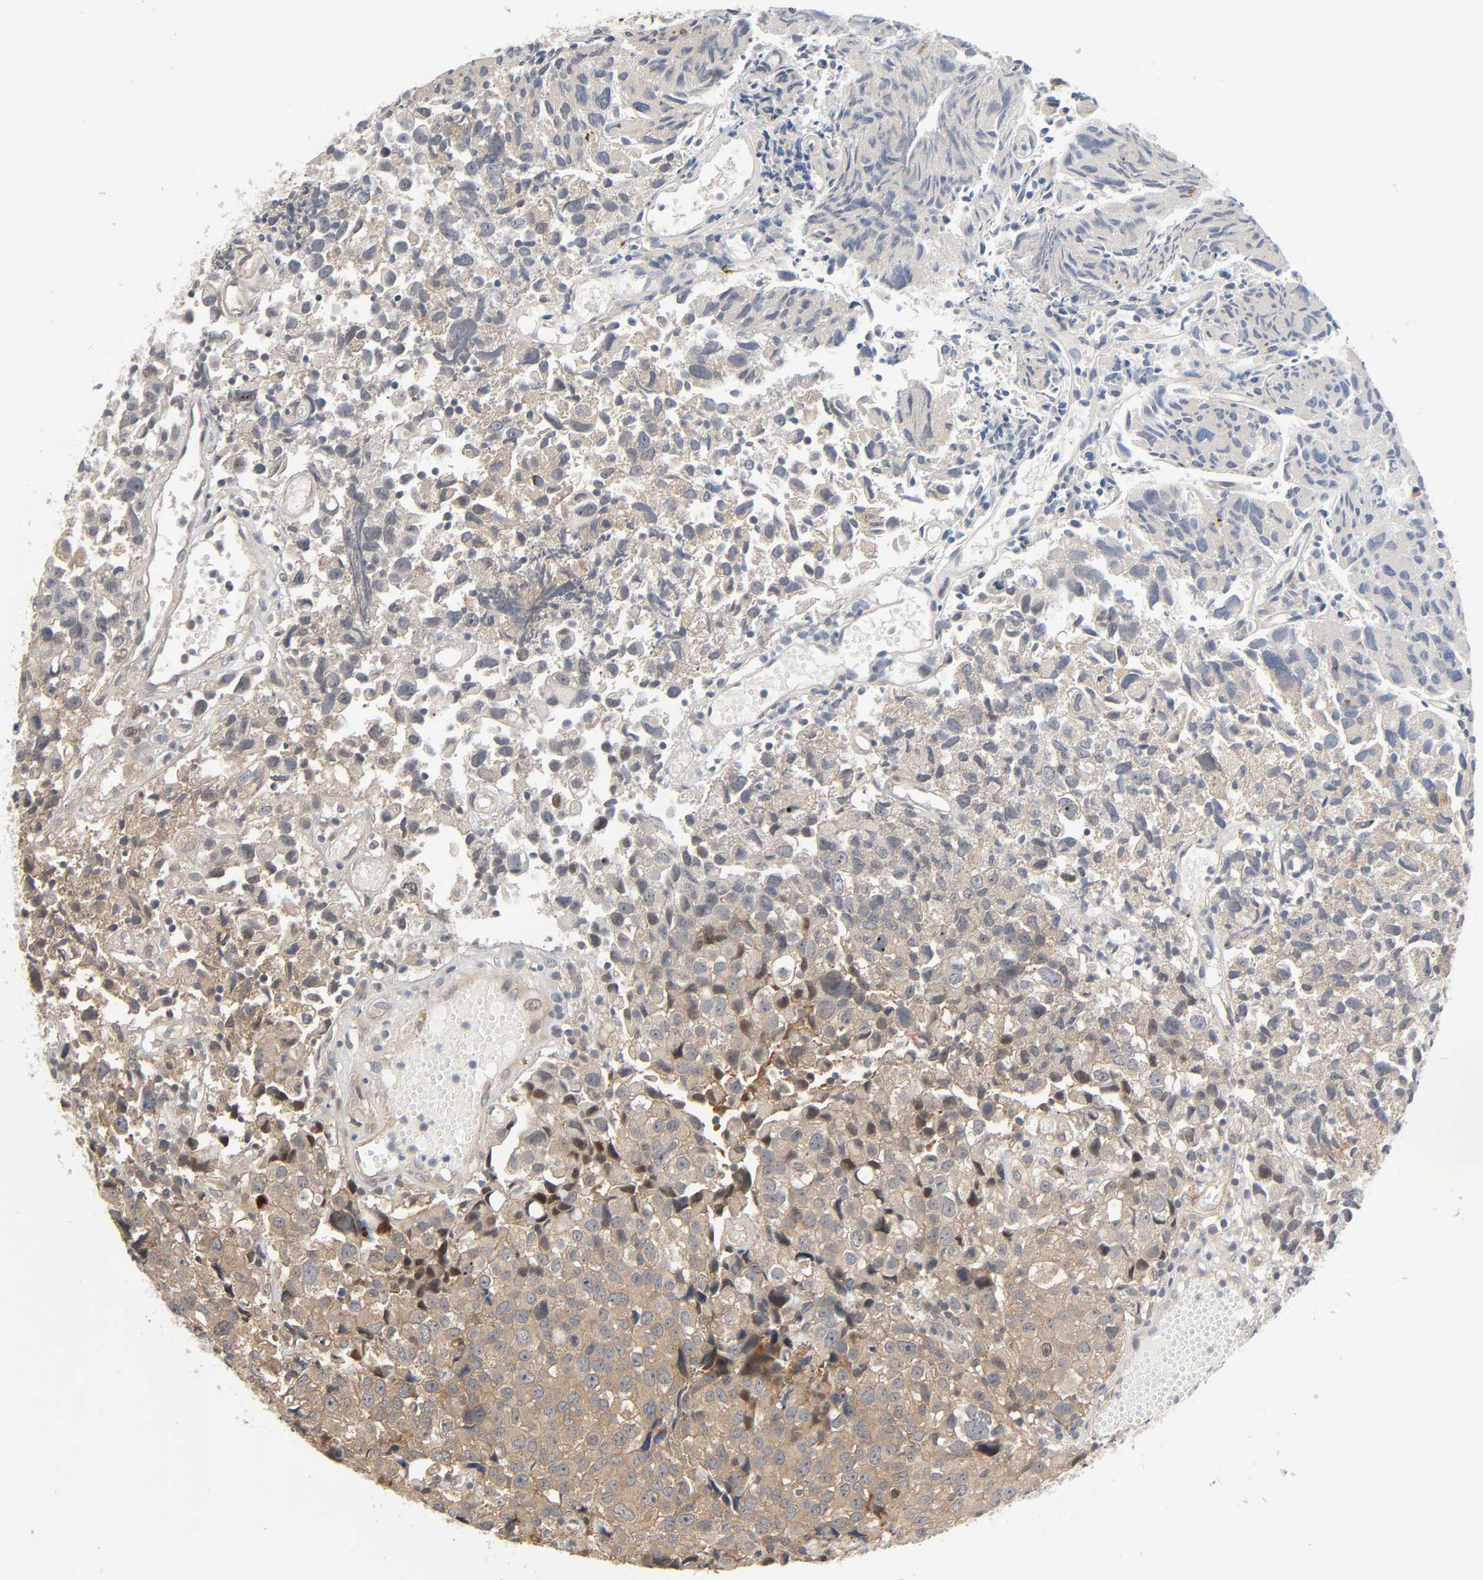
{"staining": {"intensity": "weak", "quantity": ">75%", "location": "cytoplasmic/membranous"}, "tissue": "urothelial cancer", "cell_type": "Tumor cells", "image_type": "cancer", "snomed": [{"axis": "morphology", "description": "Urothelial carcinoma, High grade"}, {"axis": "topography", "description": "Urinary bladder"}], "caption": "A brown stain shows weak cytoplasmic/membranous expression of a protein in urothelial carcinoma (high-grade) tumor cells.", "gene": "PPP2R1B", "patient": {"sex": "female", "age": 75}}